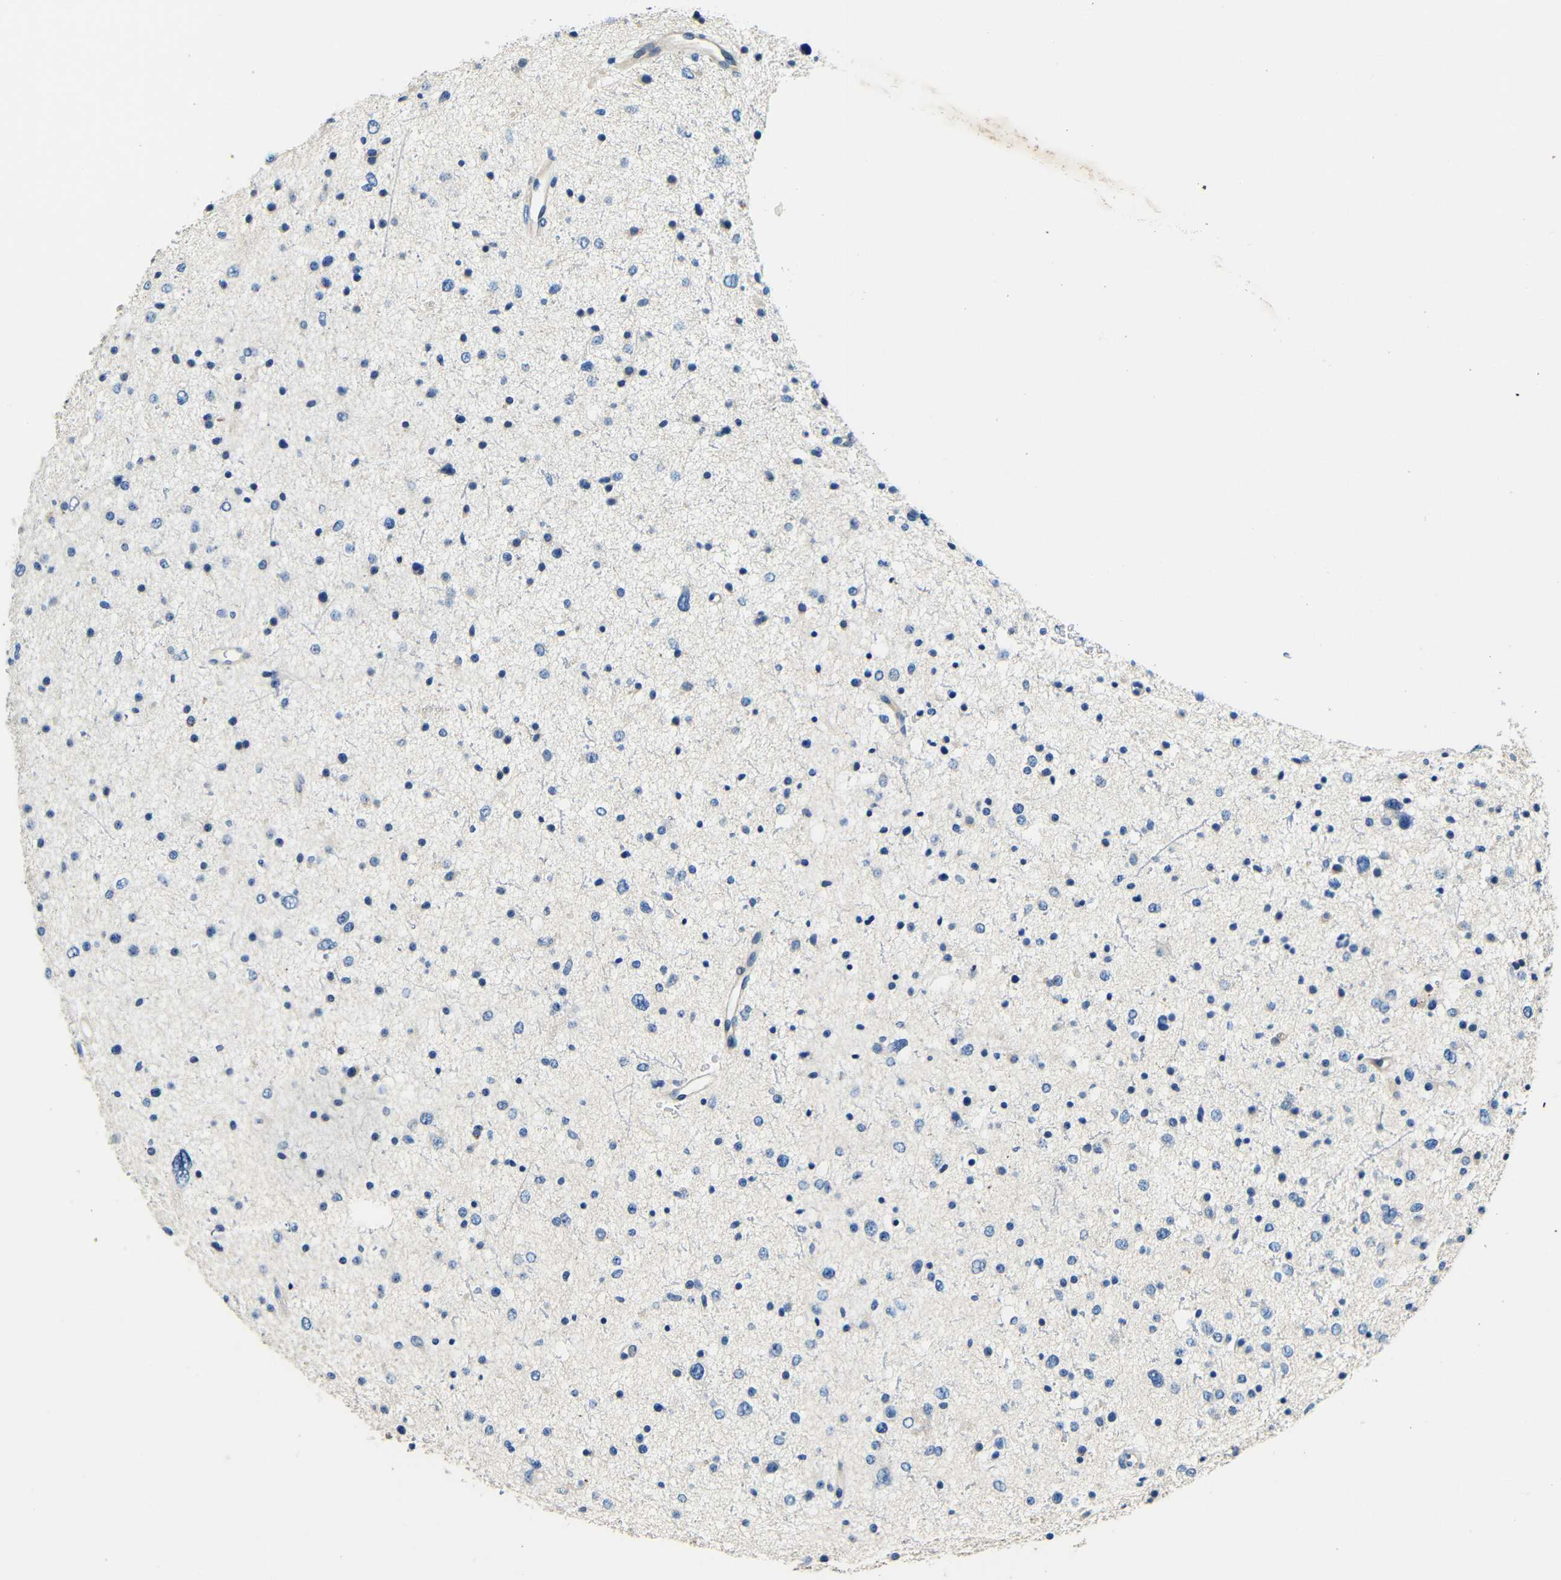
{"staining": {"intensity": "negative", "quantity": "none", "location": "none"}, "tissue": "glioma", "cell_type": "Tumor cells", "image_type": "cancer", "snomed": [{"axis": "morphology", "description": "Glioma, malignant, Low grade"}, {"axis": "topography", "description": "Brain"}], "caption": "IHC histopathology image of malignant low-grade glioma stained for a protein (brown), which reveals no positivity in tumor cells. The staining was performed using DAB (3,3'-diaminobenzidine) to visualize the protein expression in brown, while the nuclei were stained in blue with hematoxylin (Magnification: 20x).", "gene": "FMO5", "patient": {"sex": "female", "age": 37}}